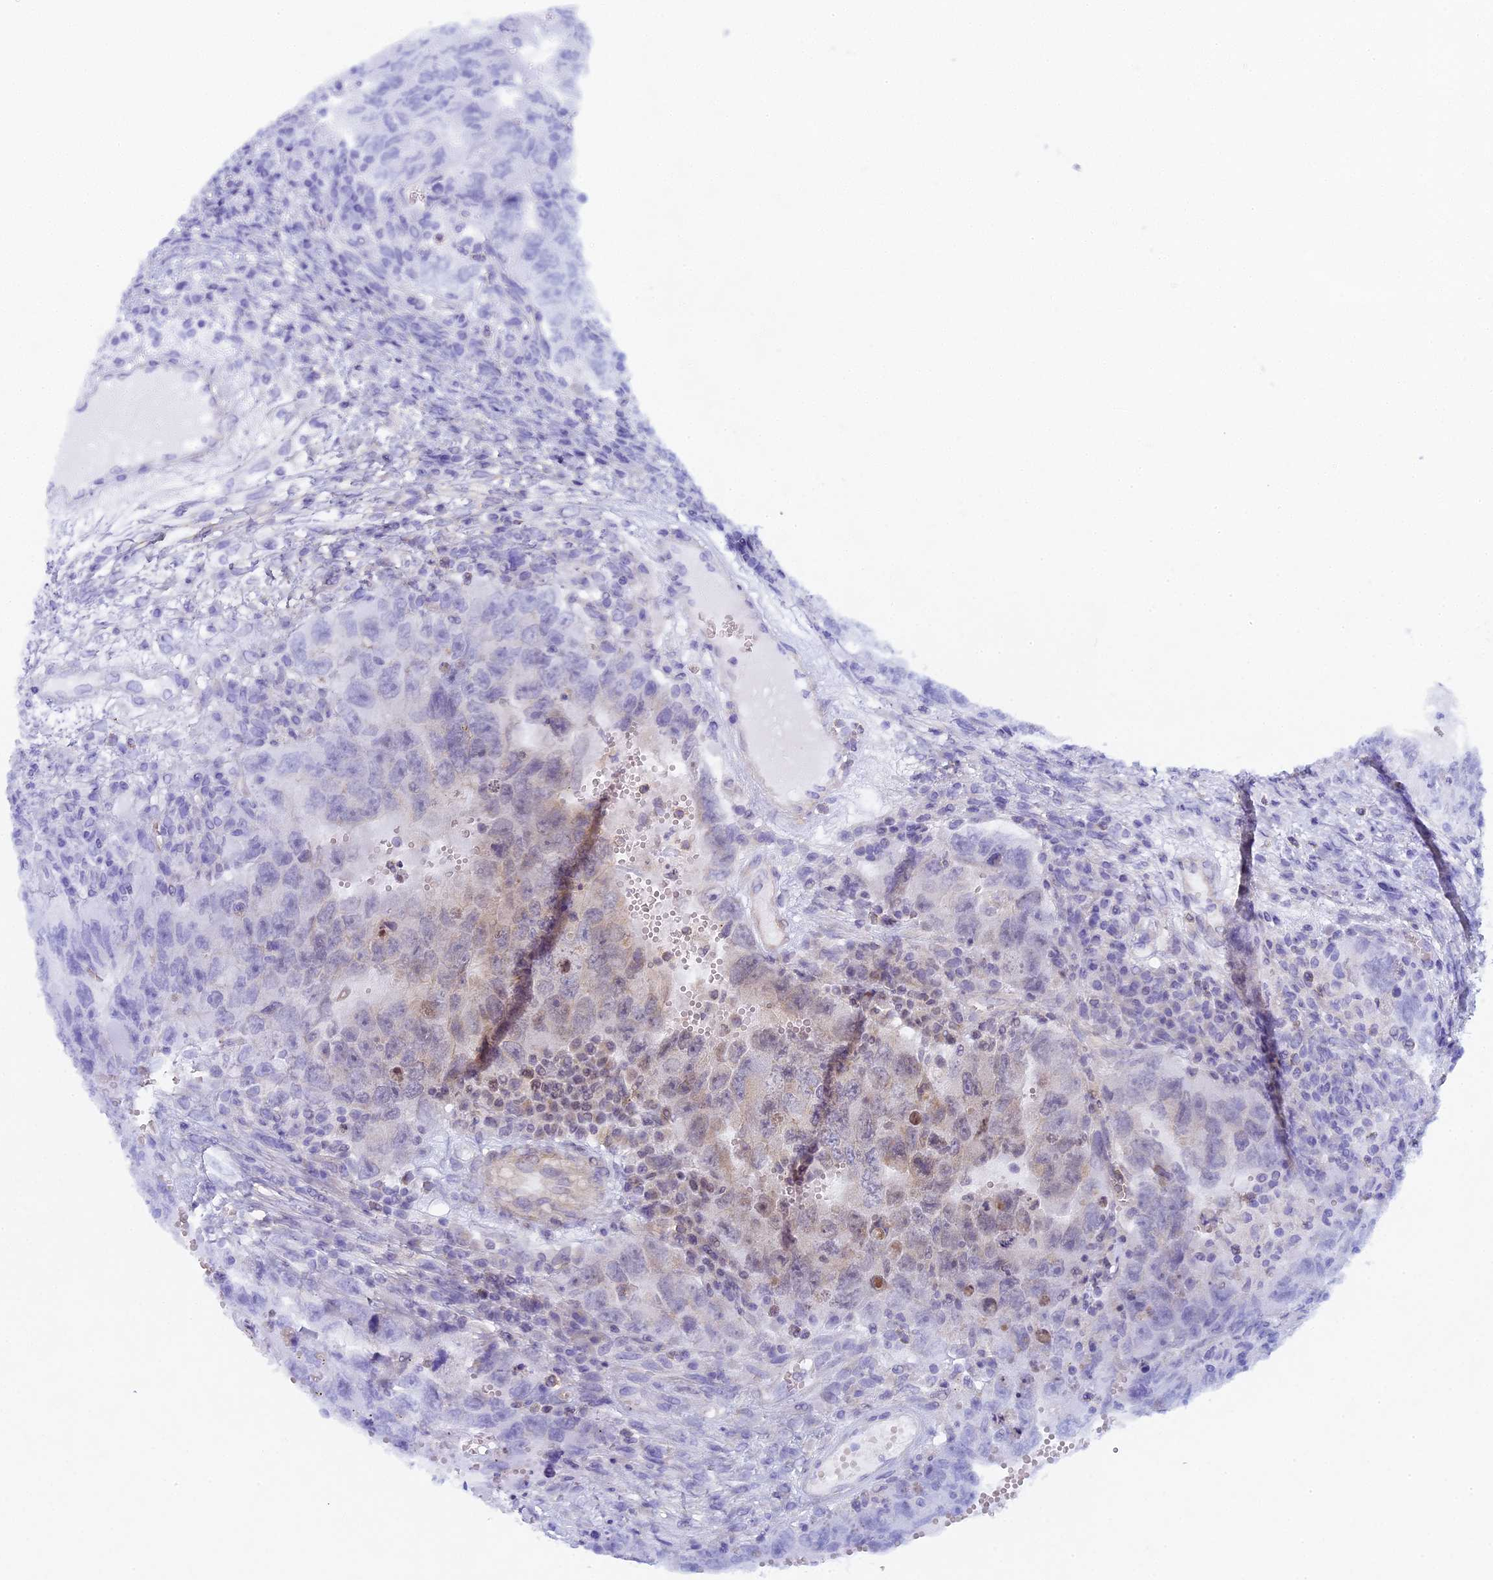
{"staining": {"intensity": "negative", "quantity": "none", "location": "none"}, "tissue": "testis cancer", "cell_type": "Tumor cells", "image_type": "cancer", "snomed": [{"axis": "morphology", "description": "Carcinoma, Embryonal, NOS"}, {"axis": "topography", "description": "Testis"}], "caption": "A high-resolution photomicrograph shows IHC staining of testis cancer, which shows no significant positivity in tumor cells.", "gene": "DIXDC1", "patient": {"sex": "male", "age": 26}}